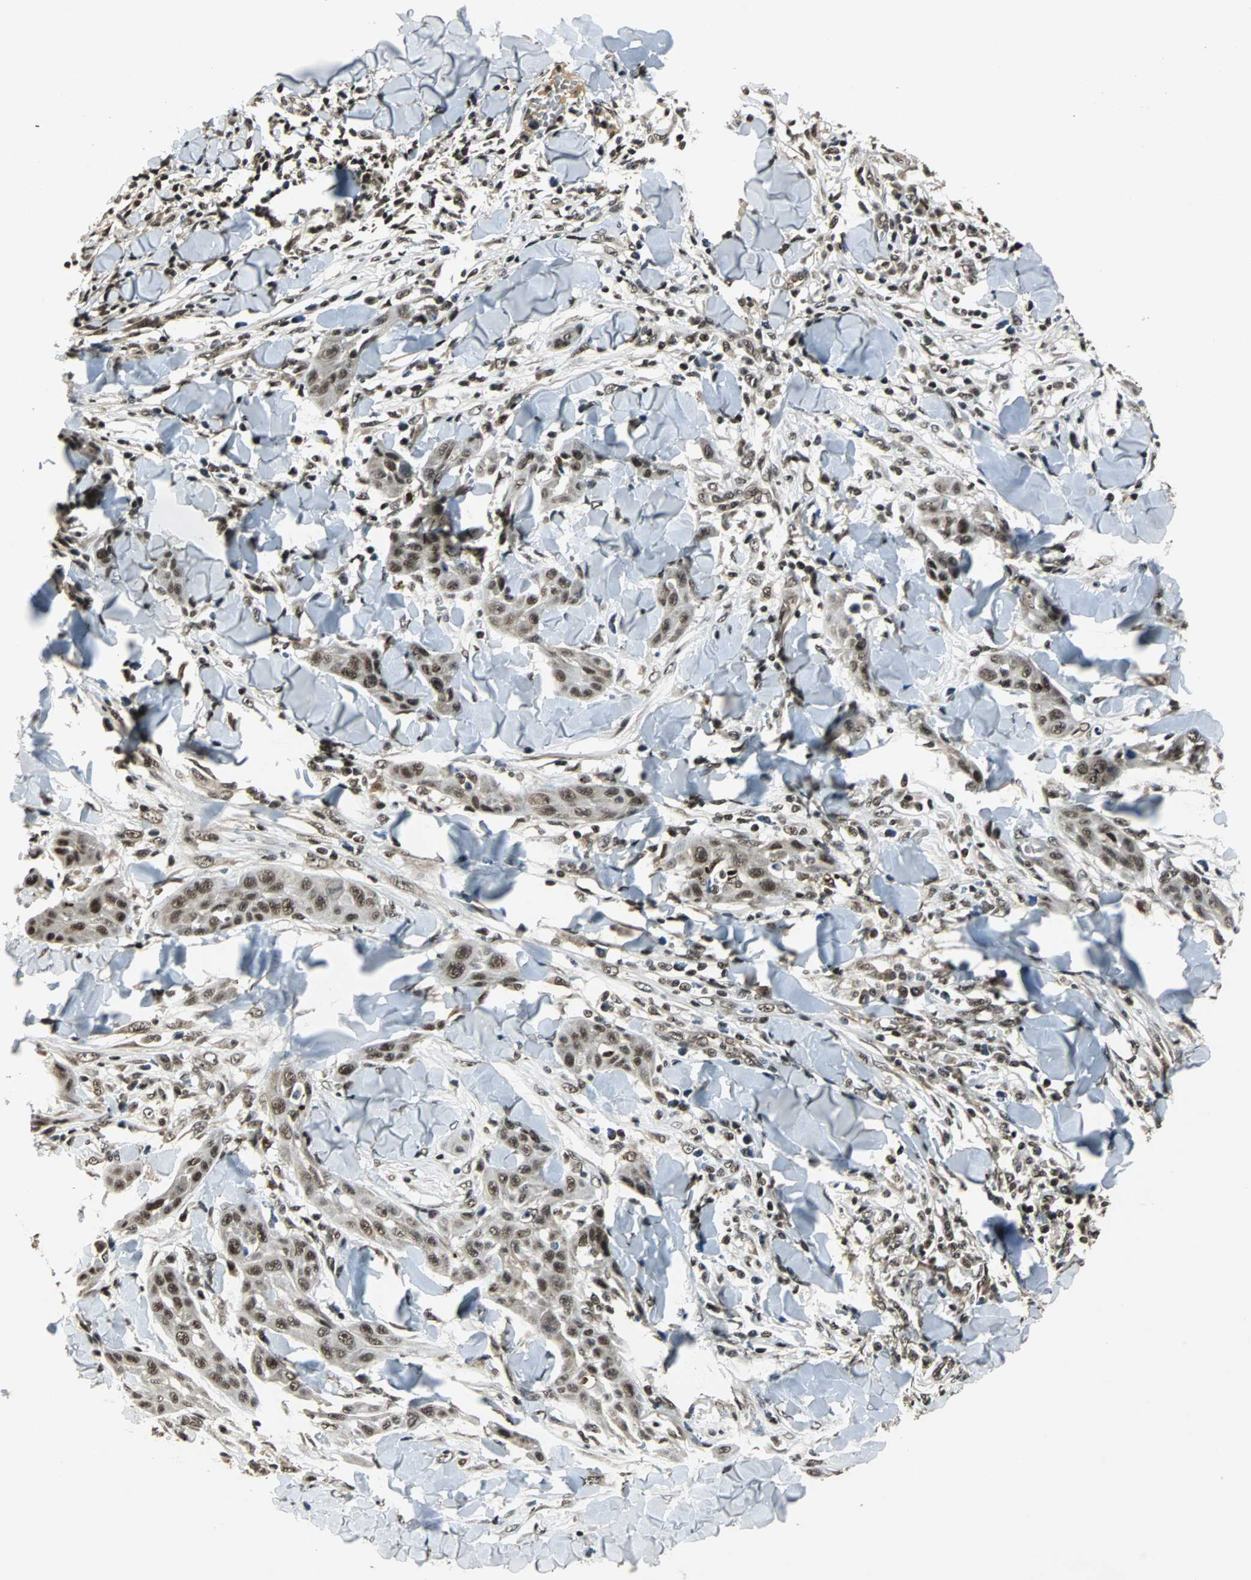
{"staining": {"intensity": "moderate", "quantity": ">75%", "location": "nuclear"}, "tissue": "skin cancer", "cell_type": "Tumor cells", "image_type": "cancer", "snomed": [{"axis": "morphology", "description": "Squamous cell carcinoma, NOS"}, {"axis": "topography", "description": "Skin"}], "caption": "The histopathology image demonstrates a brown stain indicating the presence of a protein in the nuclear of tumor cells in squamous cell carcinoma (skin). (DAB = brown stain, brightfield microscopy at high magnification).", "gene": "TAF5", "patient": {"sex": "male", "age": 24}}